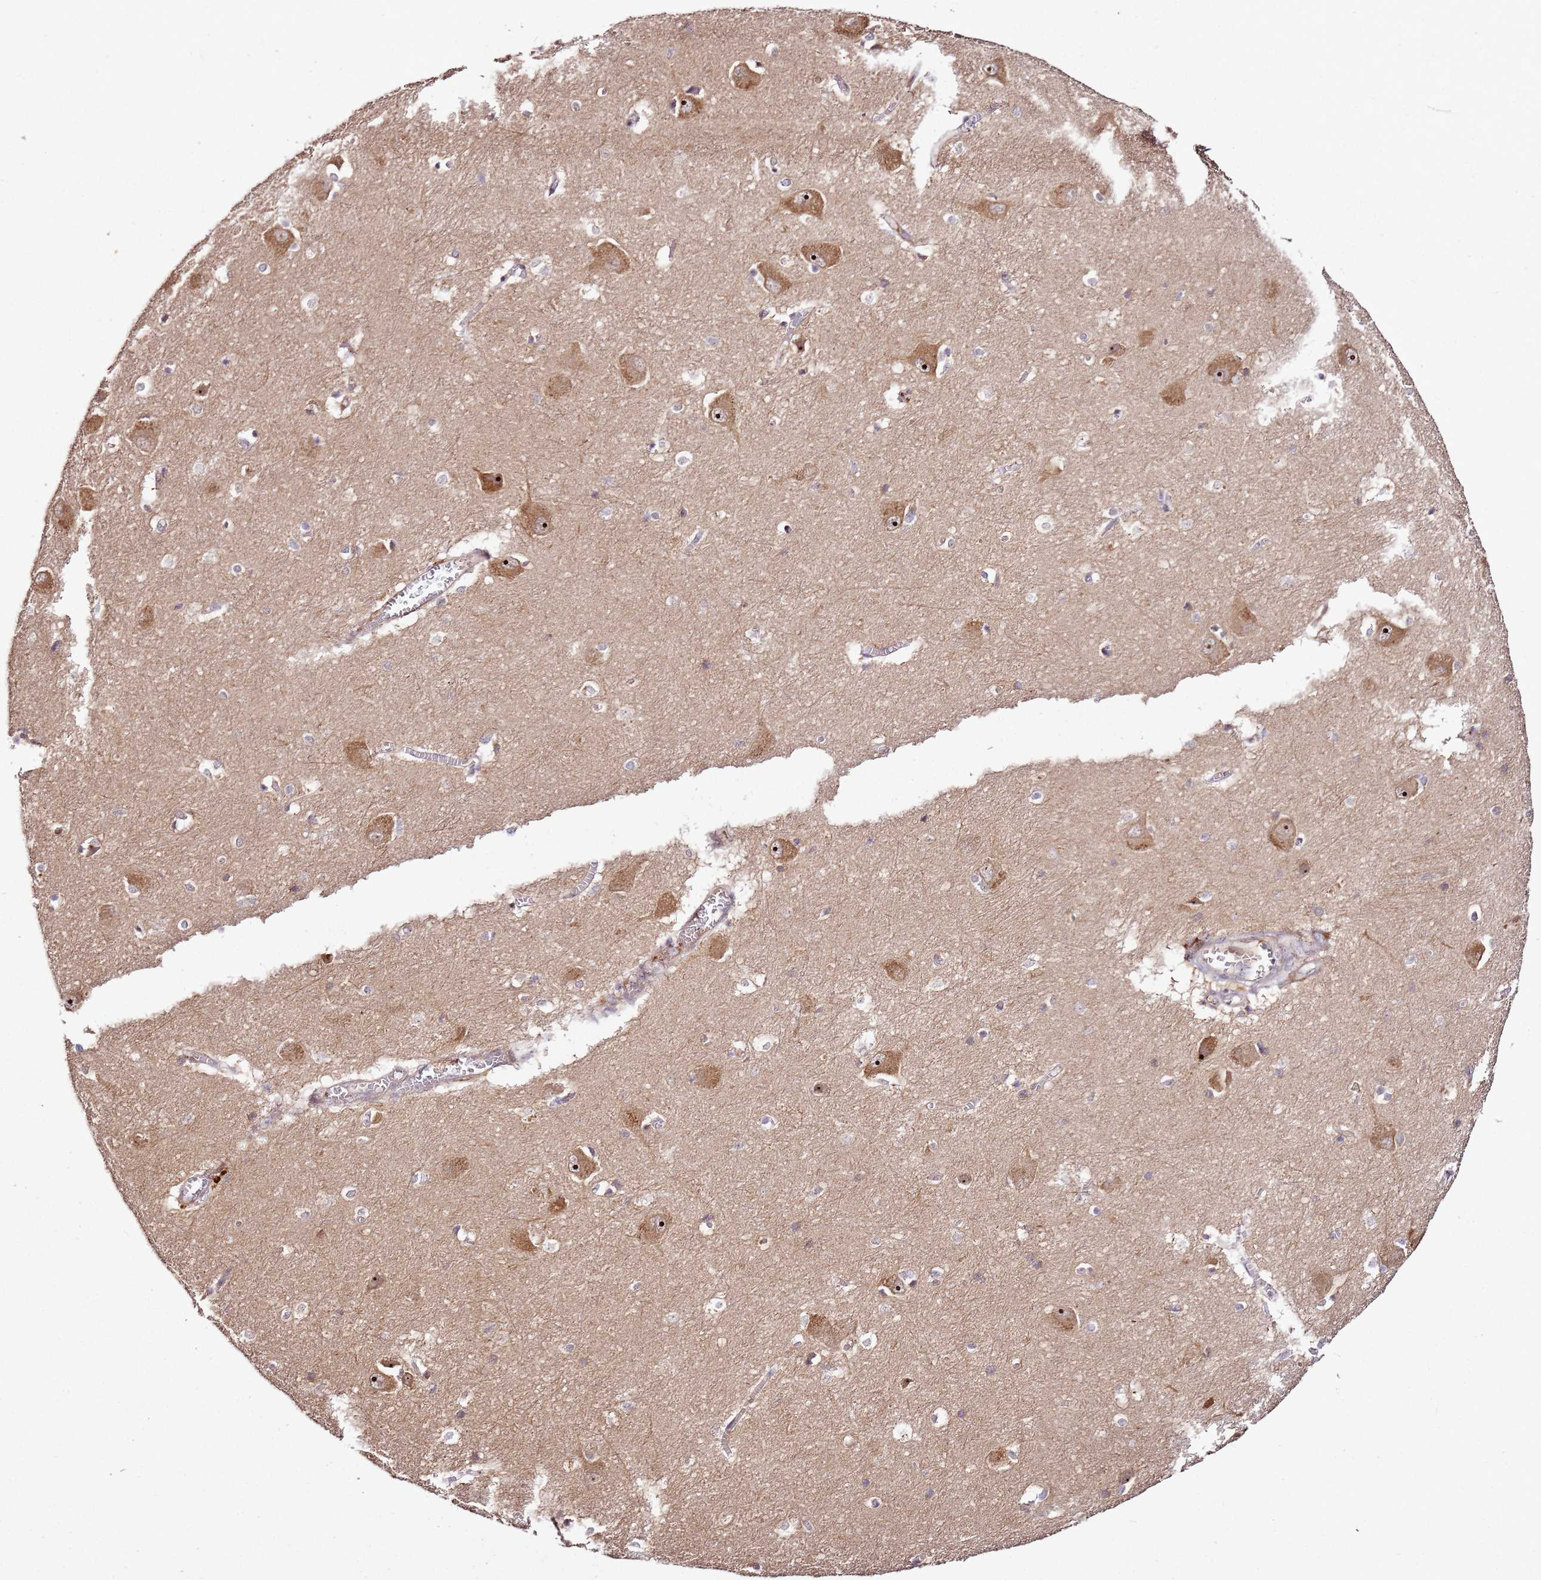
{"staining": {"intensity": "negative", "quantity": "none", "location": "none"}, "tissue": "caudate", "cell_type": "Glial cells", "image_type": "normal", "snomed": [{"axis": "morphology", "description": "Normal tissue, NOS"}, {"axis": "topography", "description": "Lateral ventricle wall"}], "caption": "An immunohistochemistry image of unremarkable caudate is shown. There is no staining in glial cells of caudate.", "gene": "DDX27", "patient": {"sex": "male", "age": 37}}